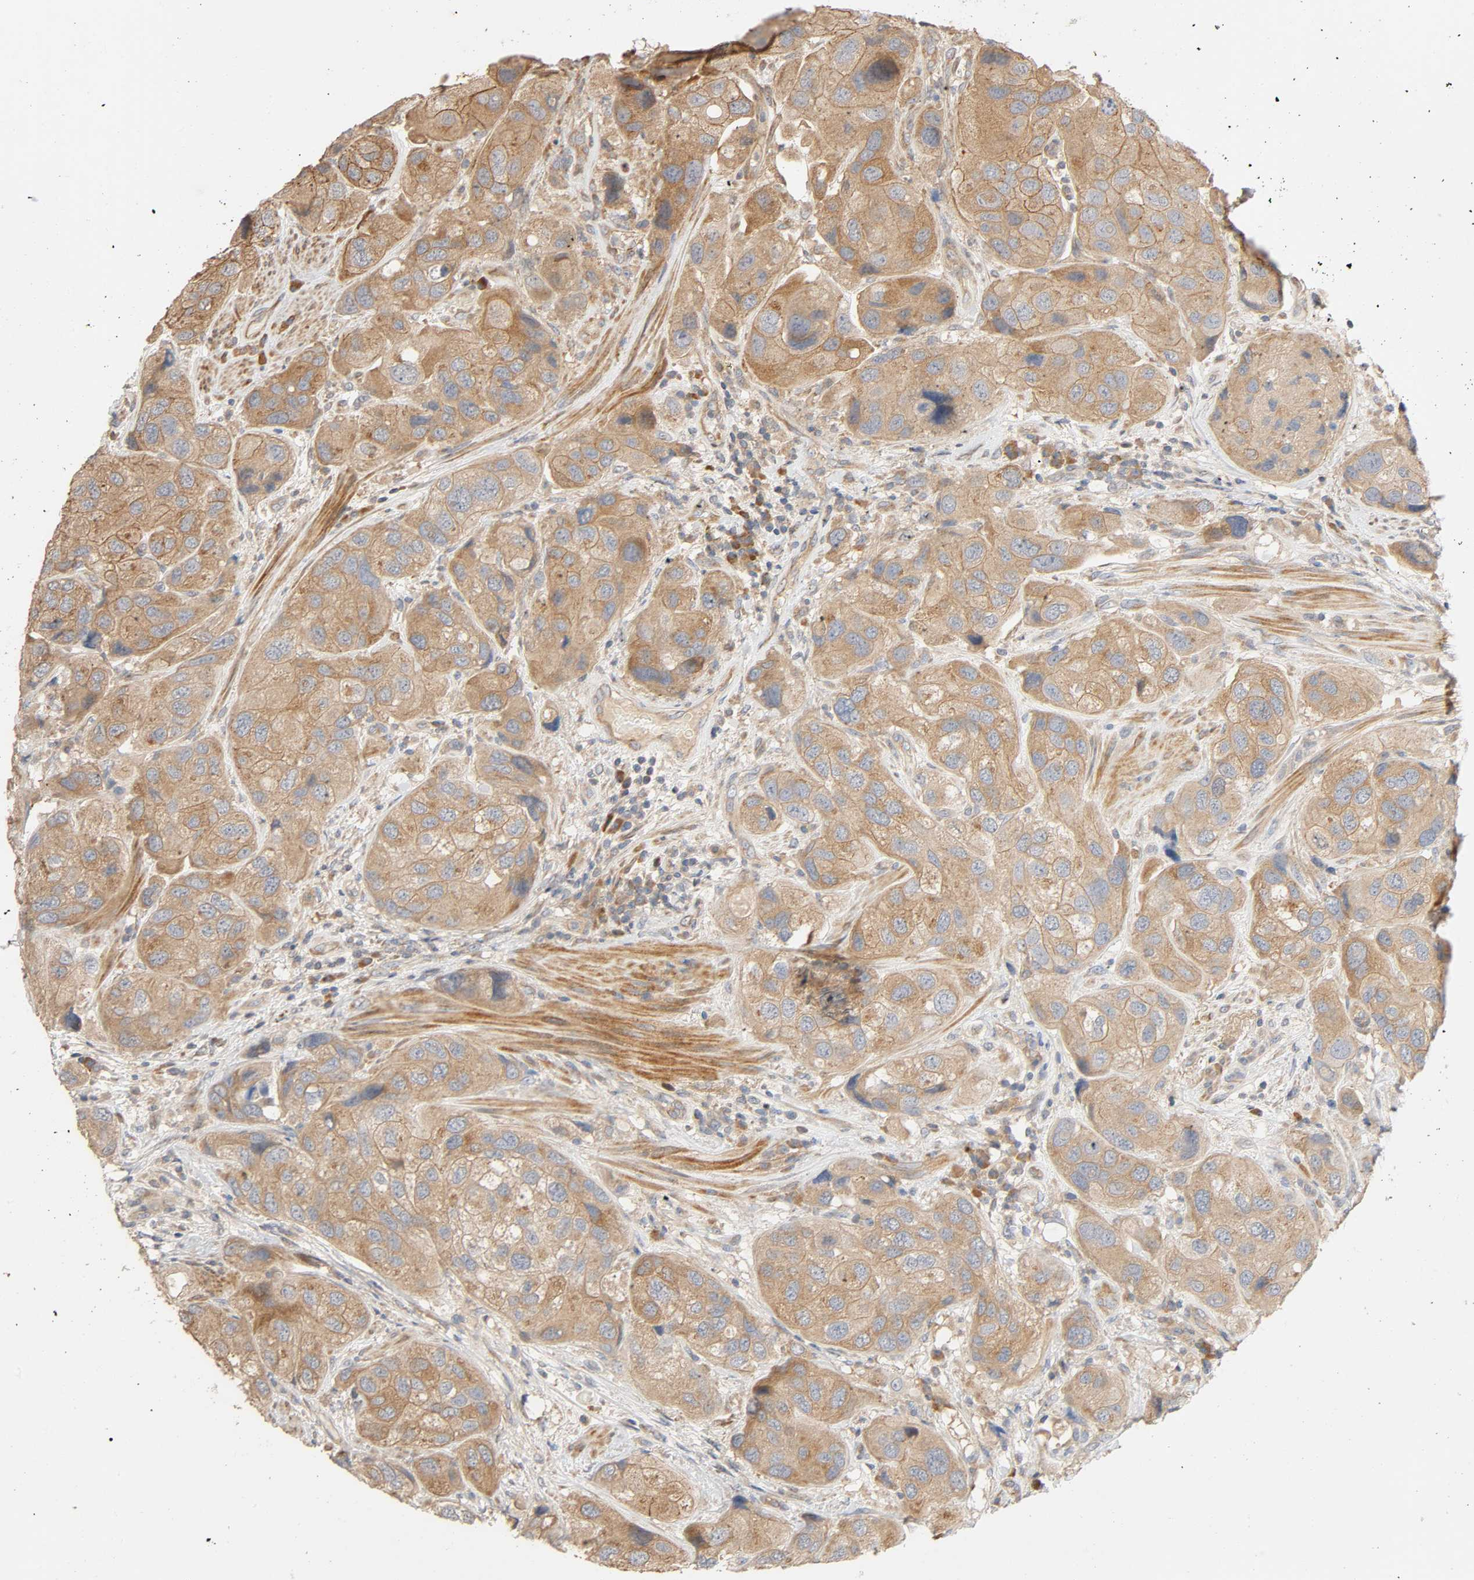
{"staining": {"intensity": "moderate", "quantity": "<25%", "location": "cytoplasmic/membranous"}, "tissue": "urothelial cancer", "cell_type": "Tumor cells", "image_type": "cancer", "snomed": [{"axis": "morphology", "description": "Urothelial carcinoma, High grade"}, {"axis": "topography", "description": "Urinary bladder"}], "caption": "Immunohistochemistry micrograph of neoplastic tissue: high-grade urothelial carcinoma stained using immunohistochemistry (IHC) shows low levels of moderate protein expression localized specifically in the cytoplasmic/membranous of tumor cells, appearing as a cytoplasmic/membranous brown color.", "gene": "SGSM1", "patient": {"sex": "female", "age": 64}}